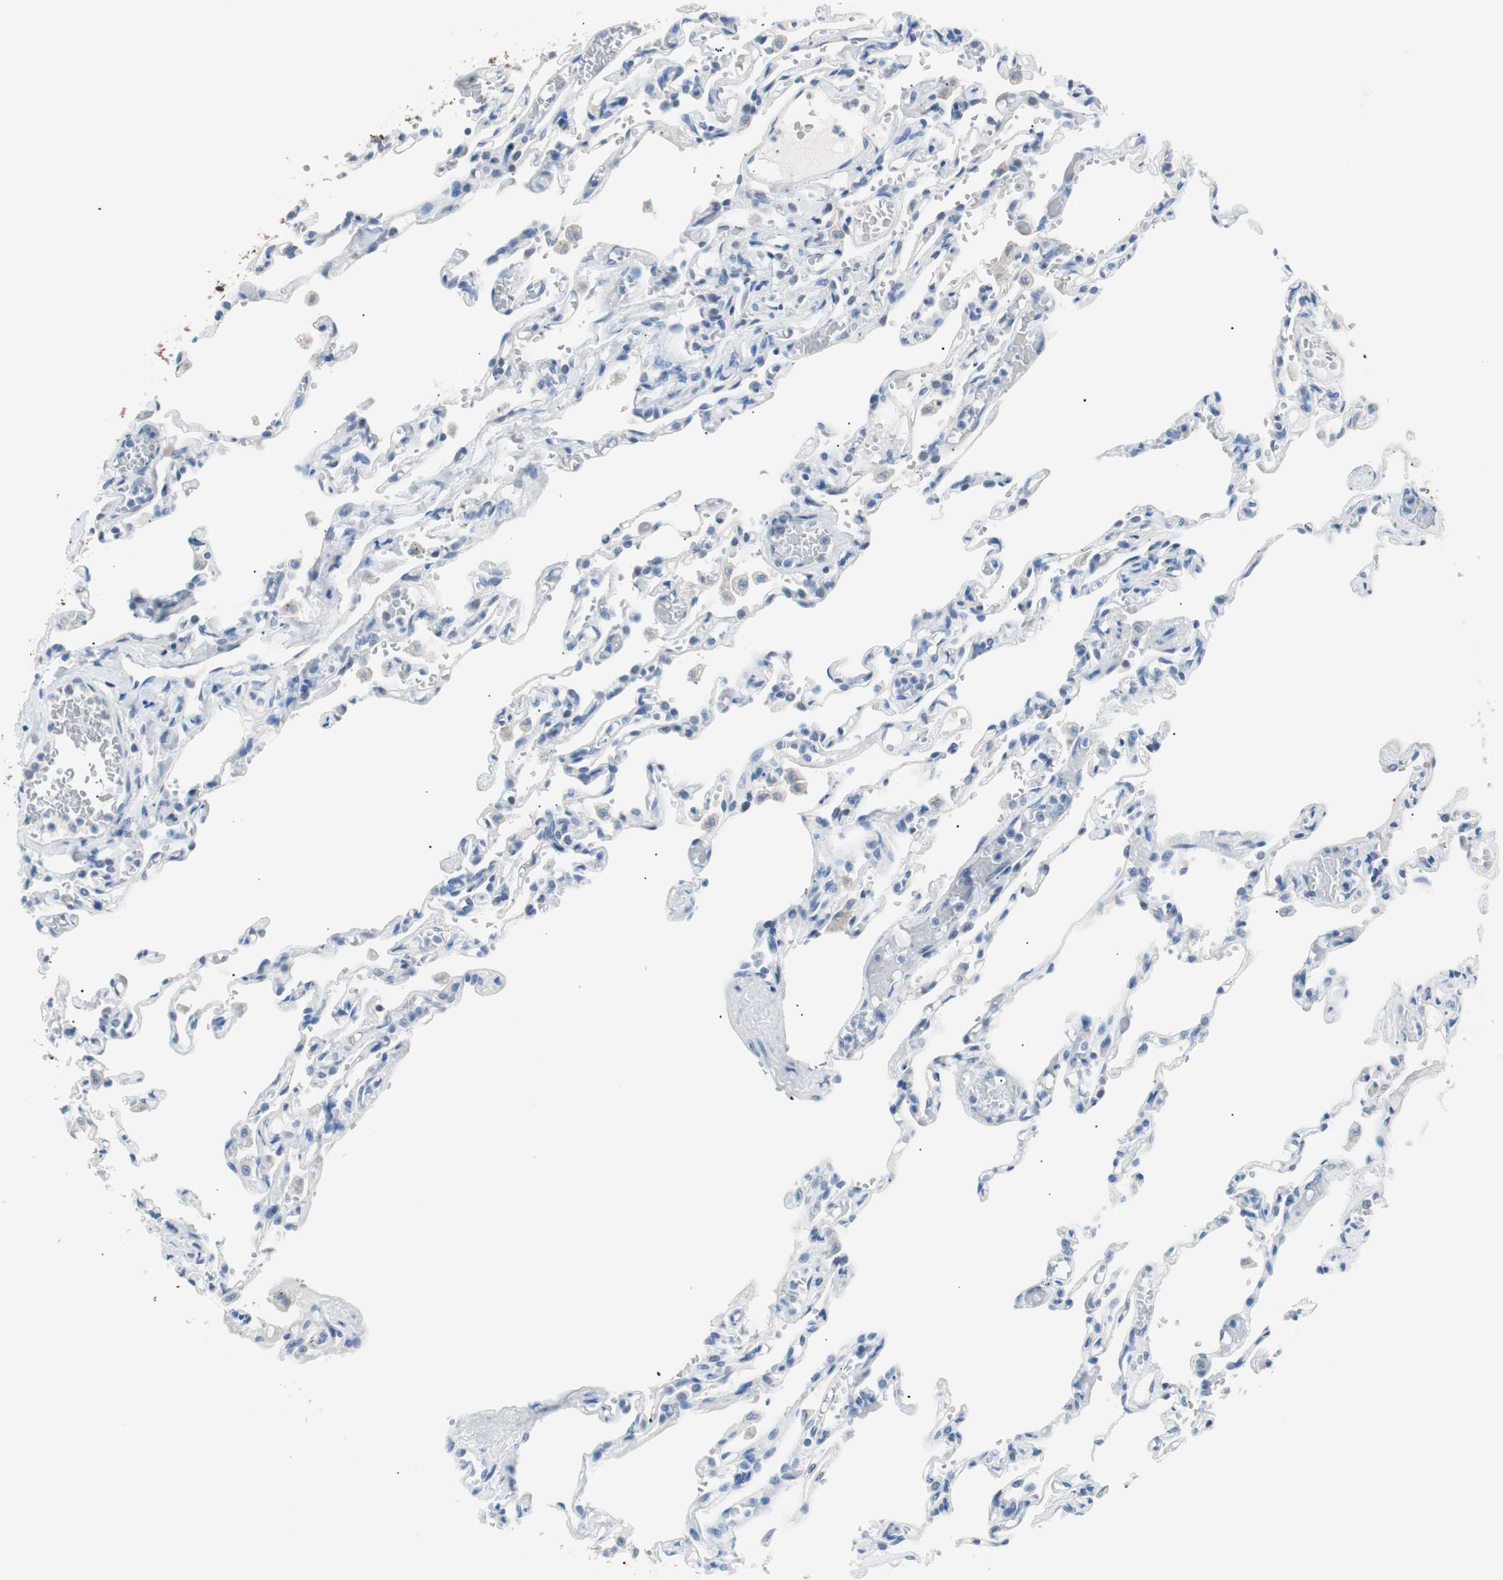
{"staining": {"intensity": "negative", "quantity": "none", "location": "none"}, "tissue": "lung", "cell_type": "Alveolar cells", "image_type": "normal", "snomed": [{"axis": "morphology", "description": "Normal tissue, NOS"}, {"axis": "topography", "description": "Lung"}], "caption": "Immunohistochemistry image of benign lung: lung stained with DAB exhibits no significant protein expression in alveolar cells.", "gene": "VIL1", "patient": {"sex": "male", "age": 21}}